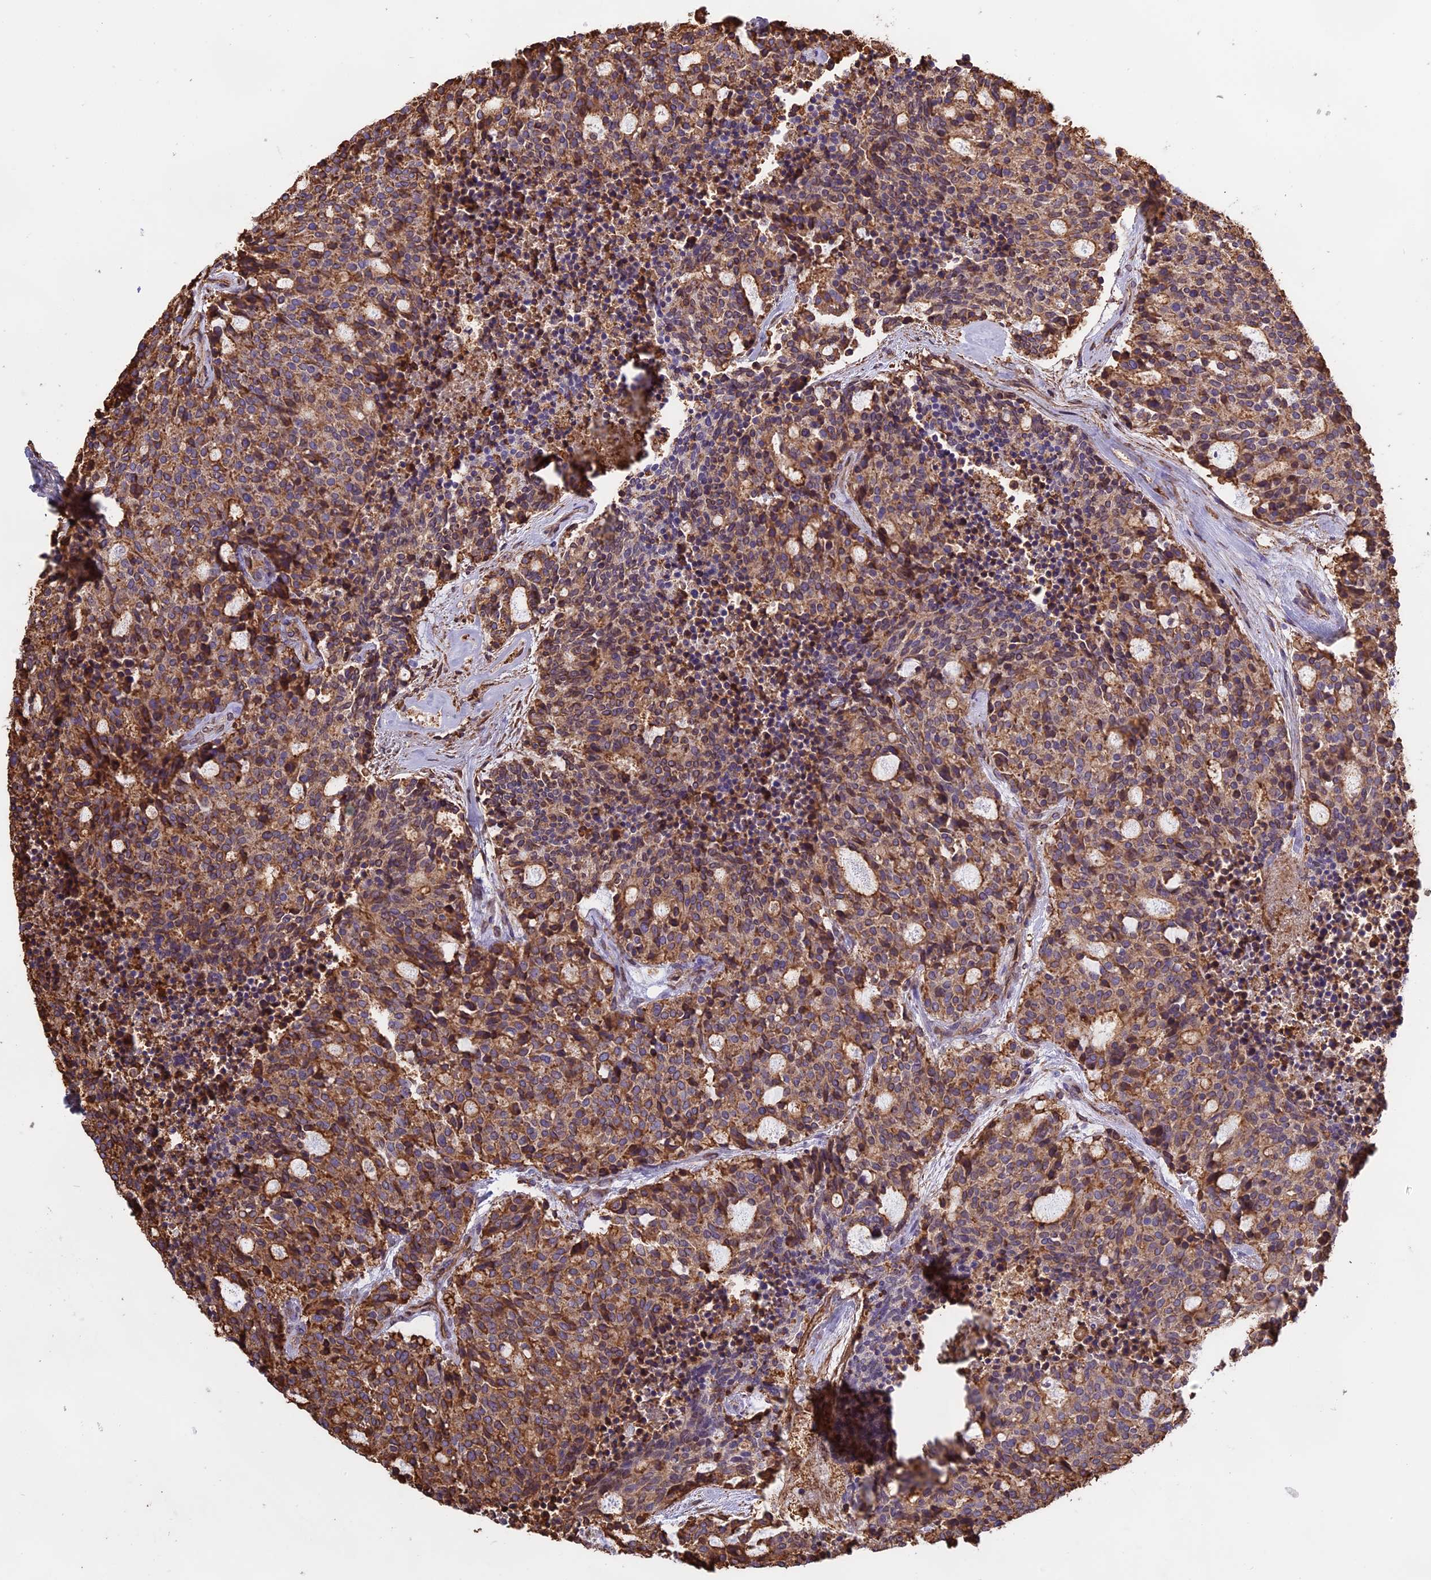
{"staining": {"intensity": "moderate", "quantity": ">75%", "location": "cytoplasmic/membranous"}, "tissue": "carcinoid", "cell_type": "Tumor cells", "image_type": "cancer", "snomed": [{"axis": "morphology", "description": "Carcinoid, malignant, NOS"}, {"axis": "topography", "description": "Pancreas"}], "caption": "This is a micrograph of immunohistochemistry staining of carcinoid, which shows moderate staining in the cytoplasmic/membranous of tumor cells.", "gene": "TMEM255B", "patient": {"sex": "female", "age": 54}}